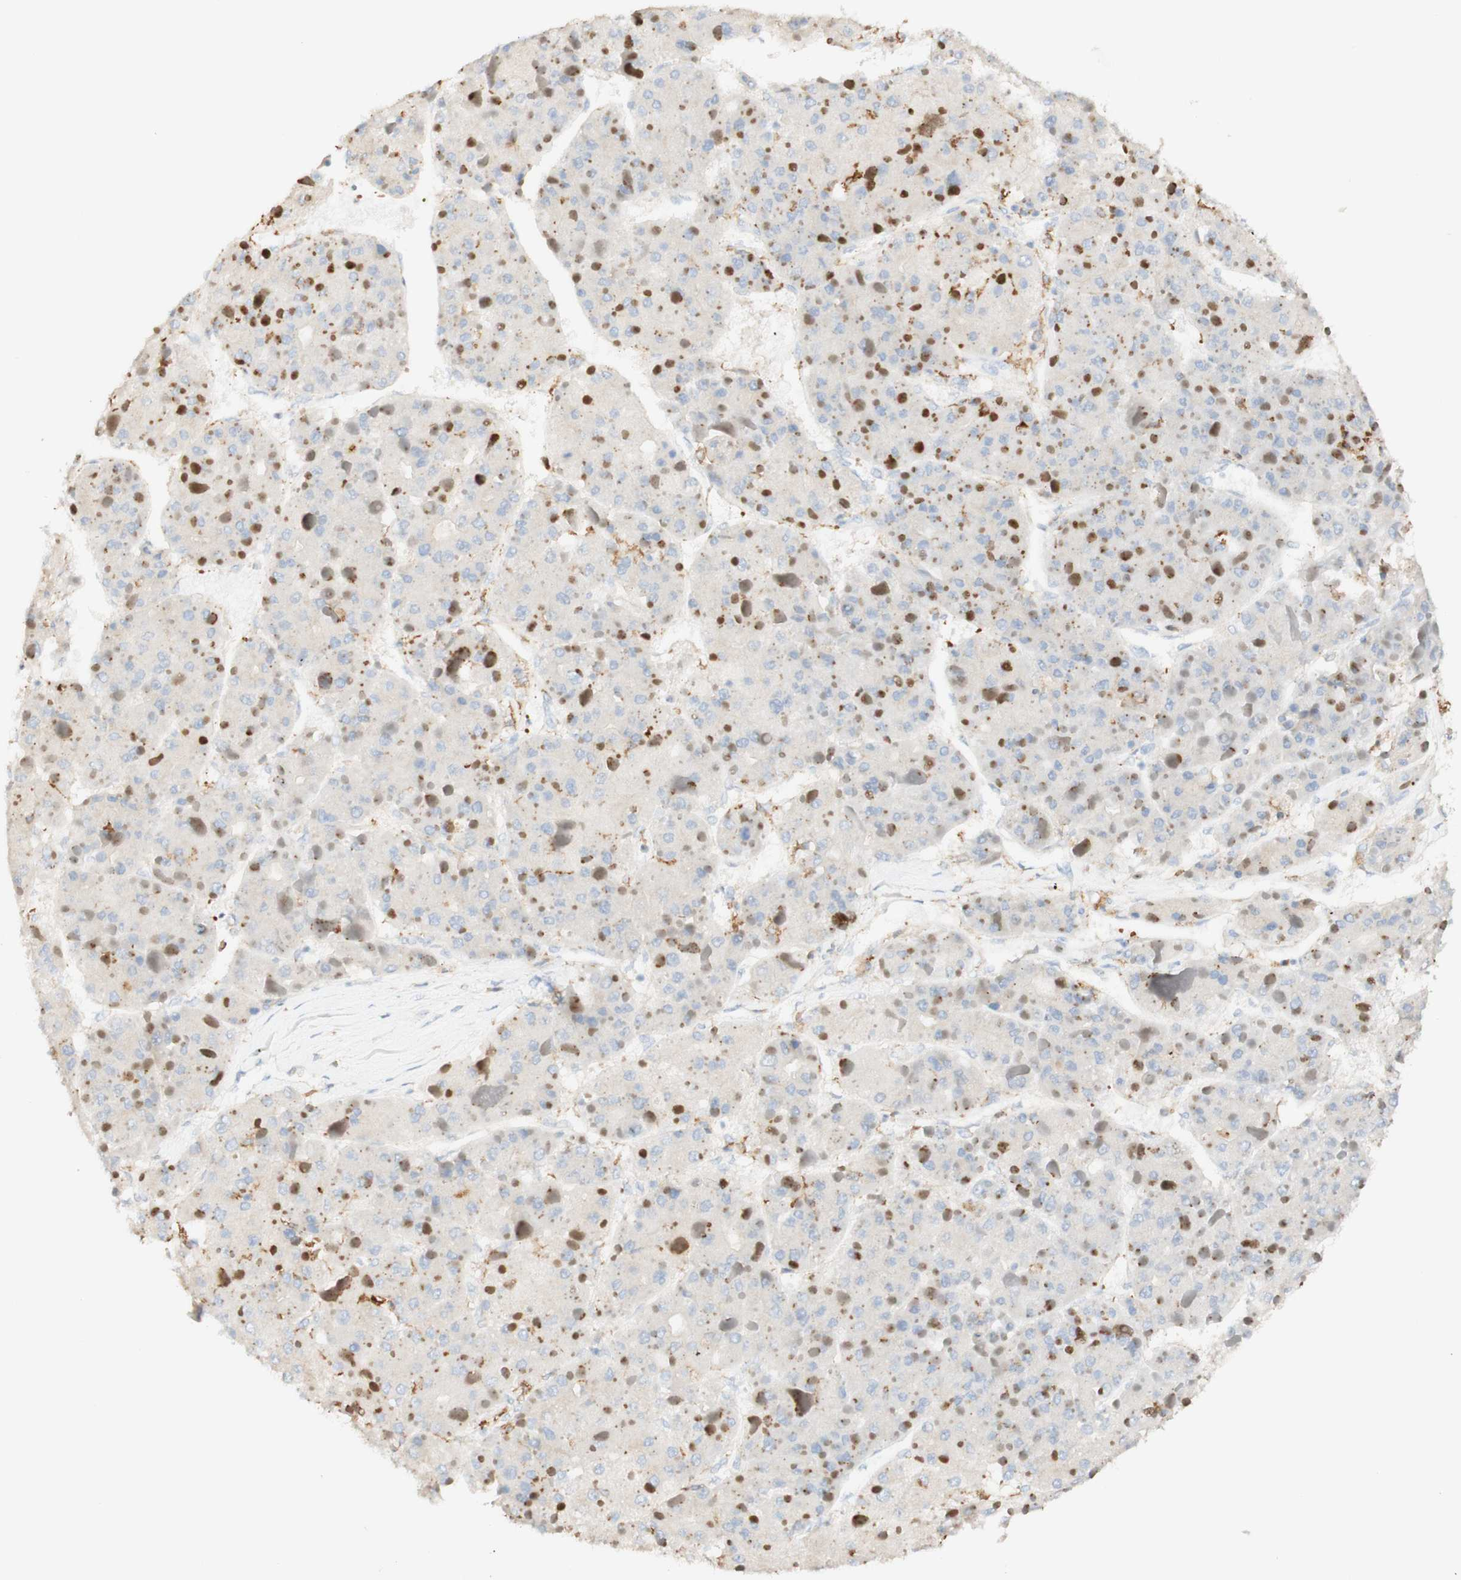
{"staining": {"intensity": "negative", "quantity": "none", "location": "none"}, "tissue": "liver cancer", "cell_type": "Tumor cells", "image_type": "cancer", "snomed": [{"axis": "morphology", "description": "Carcinoma, Hepatocellular, NOS"}, {"axis": "topography", "description": "Liver"}], "caption": "IHC histopathology image of human hepatocellular carcinoma (liver) stained for a protein (brown), which reveals no expression in tumor cells.", "gene": "FCGRT", "patient": {"sex": "female", "age": 73}}